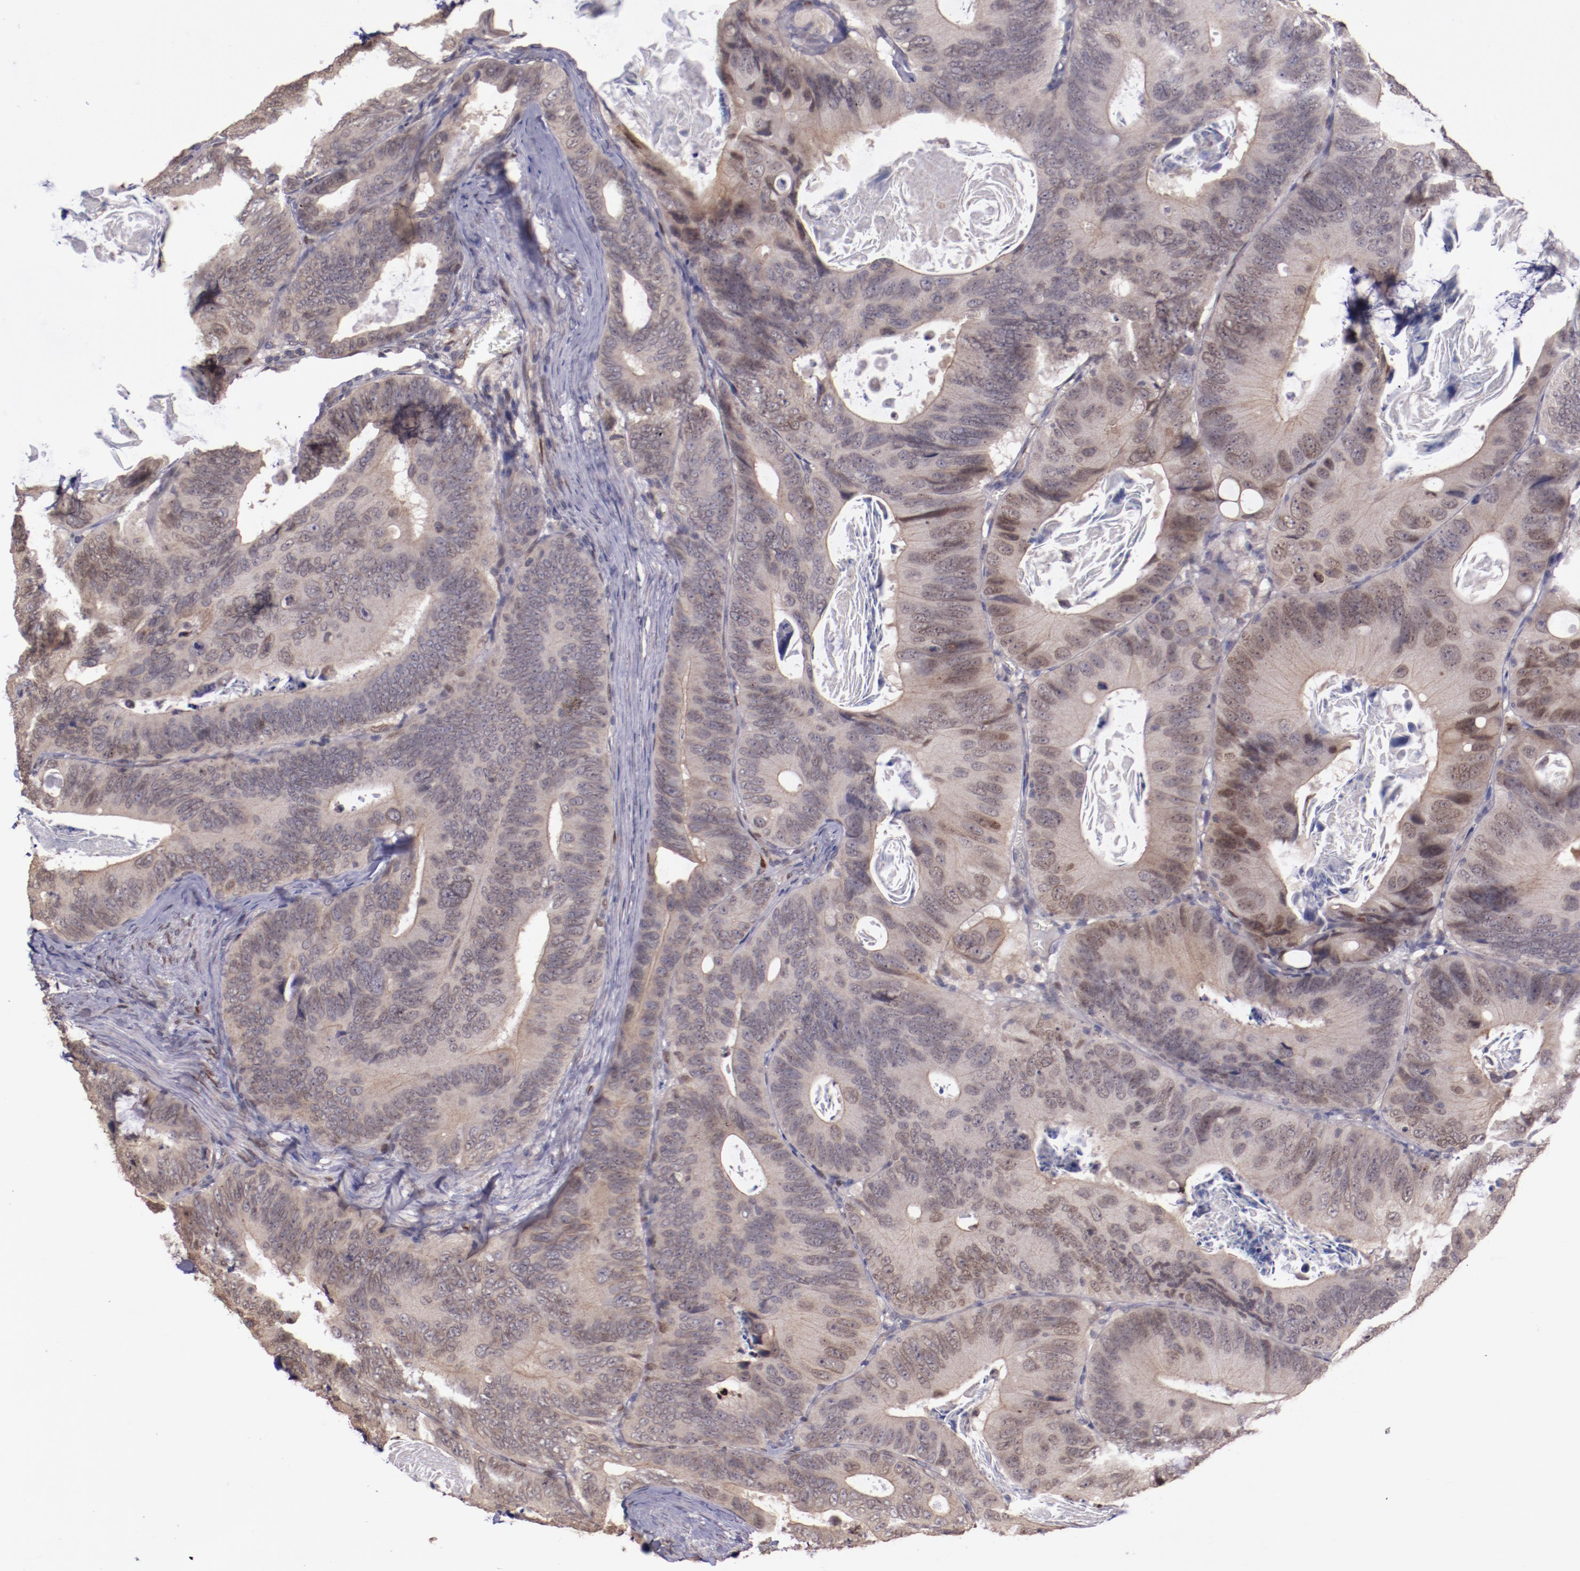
{"staining": {"intensity": "weak", "quantity": ">75%", "location": "cytoplasmic/membranous"}, "tissue": "colorectal cancer", "cell_type": "Tumor cells", "image_type": "cancer", "snomed": [{"axis": "morphology", "description": "Adenocarcinoma, NOS"}, {"axis": "topography", "description": "Colon"}], "caption": "Immunohistochemical staining of colorectal cancer (adenocarcinoma) reveals weak cytoplasmic/membranous protein expression in about >75% of tumor cells.", "gene": "NUP62CL", "patient": {"sex": "female", "age": 55}}